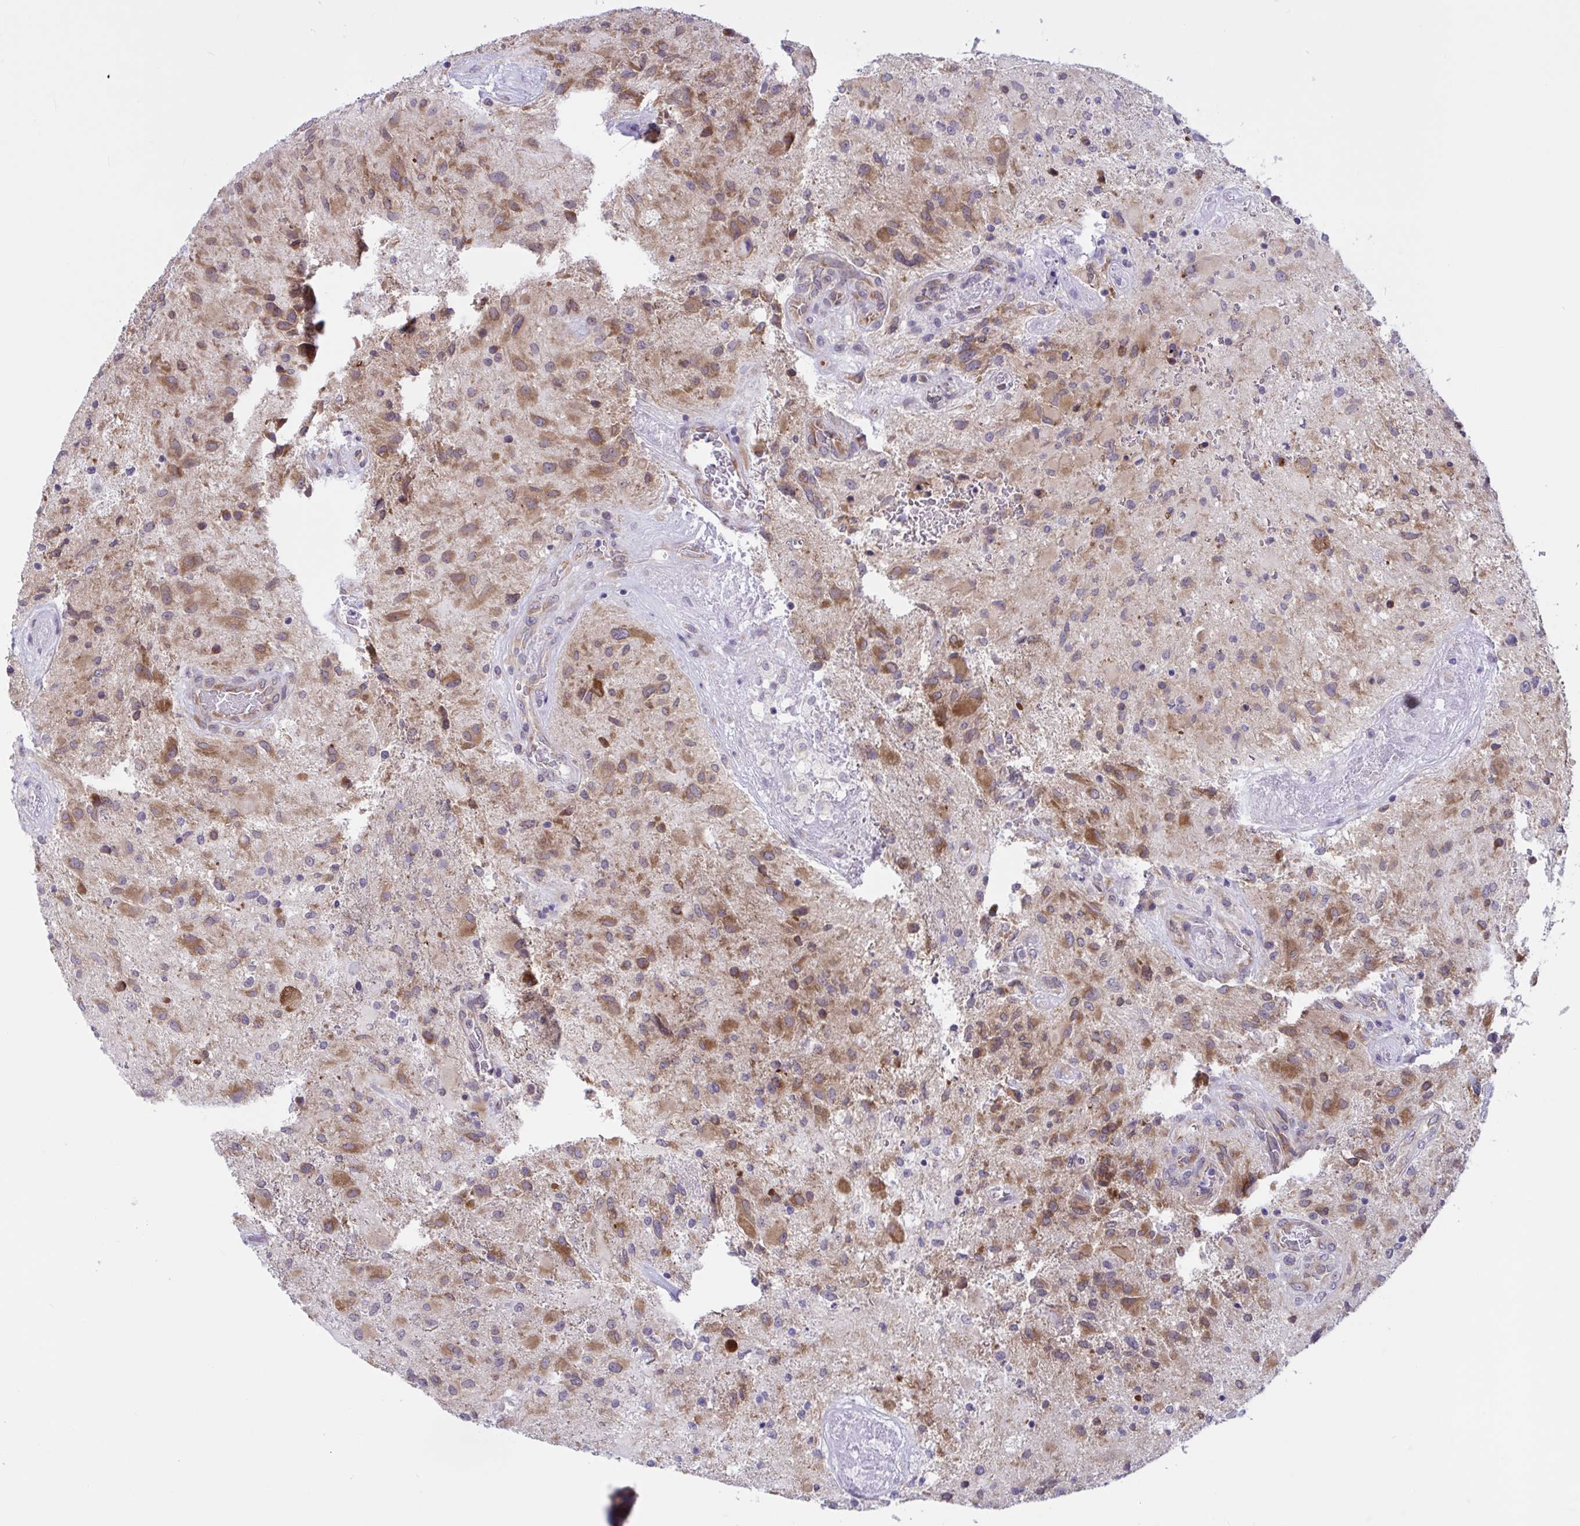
{"staining": {"intensity": "moderate", "quantity": ">75%", "location": "cytoplasmic/membranous"}, "tissue": "glioma", "cell_type": "Tumor cells", "image_type": "cancer", "snomed": [{"axis": "morphology", "description": "Glioma, malignant, High grade"}, {"axis": "topography", "description": "Brain"}], "caption": "A high-resolution micrograph shows IHC staining of malignant high-grade glioma, which displays moderate cytoplasmic/membranous positivity in approximately >75% of tumor cells.", "gene": "CAMLG", "patient": {"sex": "male", "age": 53}}